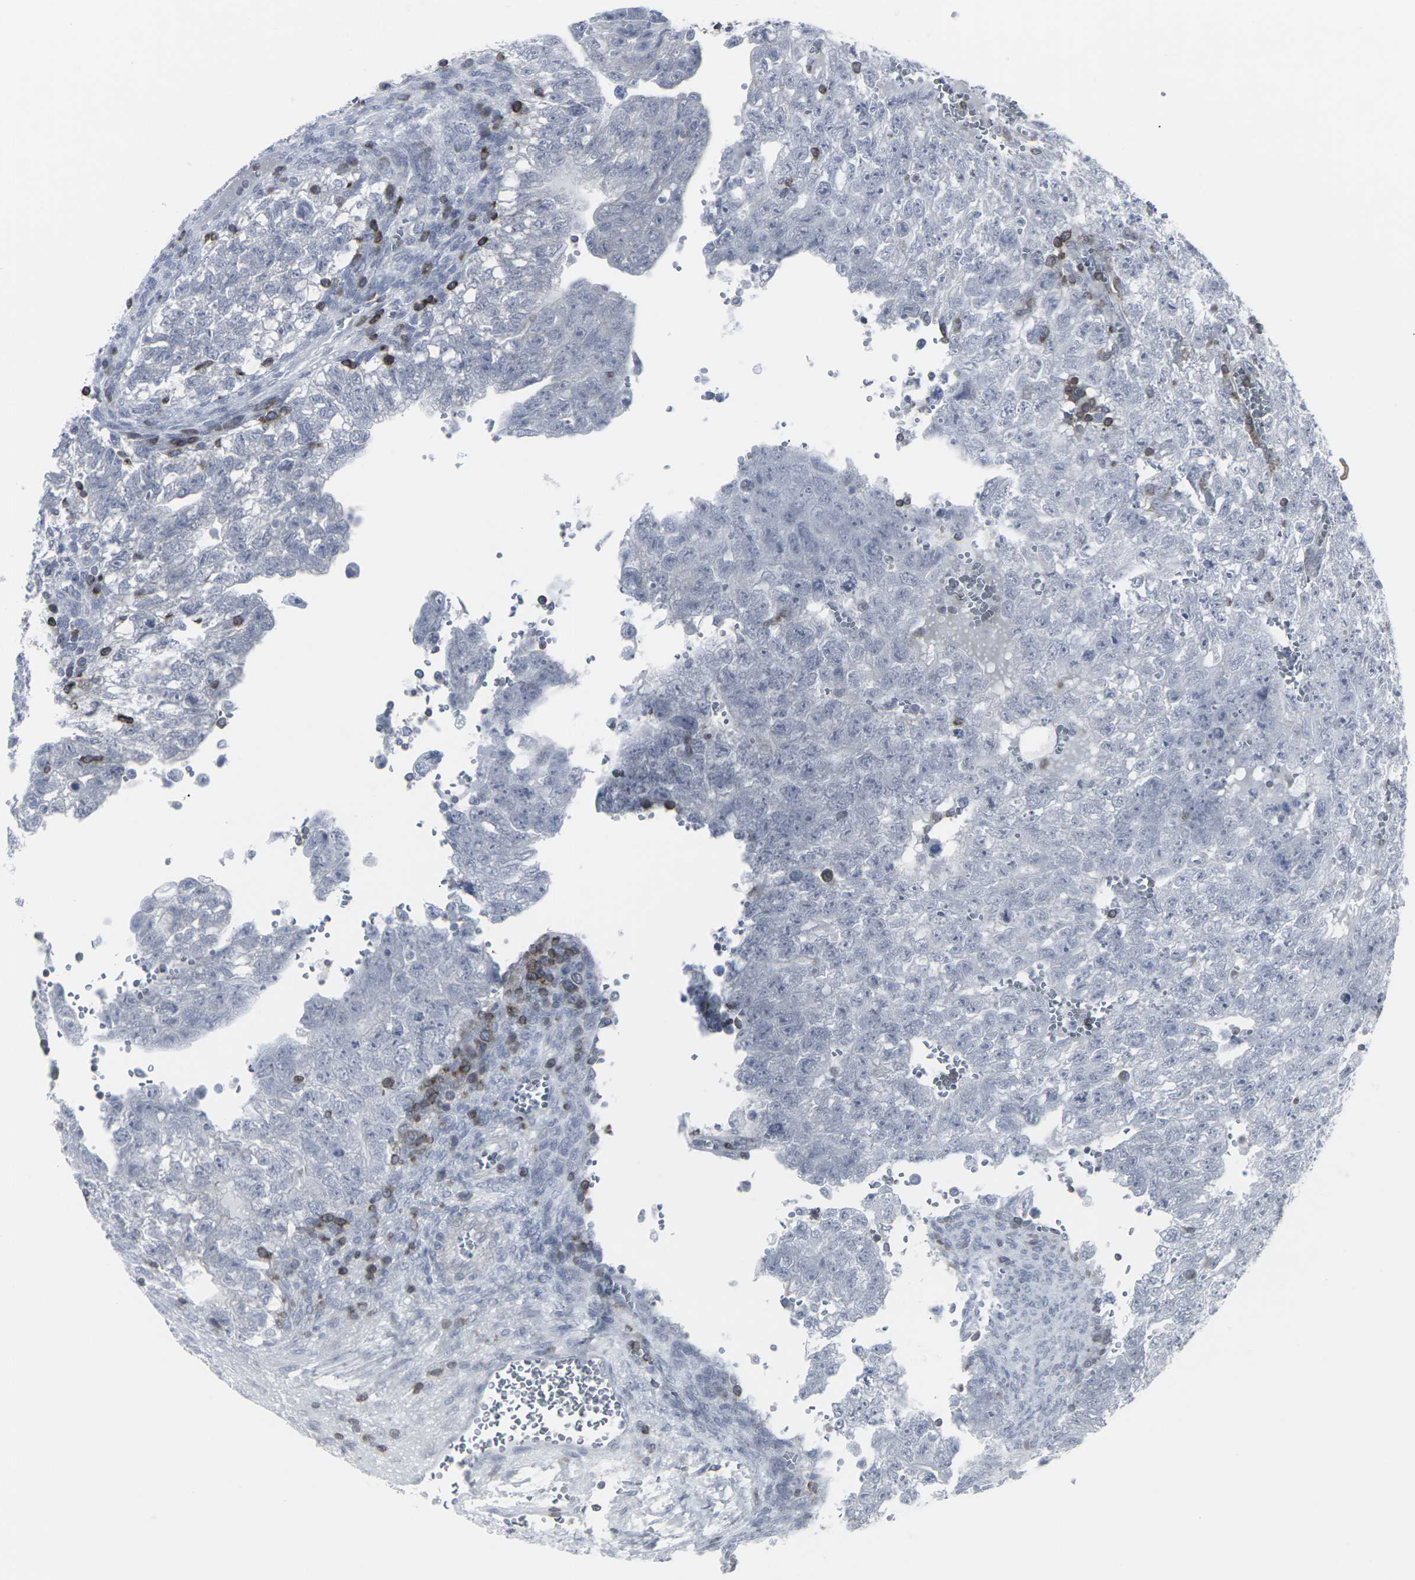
{"staining": {"intensity": "negative", "quantity": "none", "location": "none"}, "tissue": "testis cancer", "cell_type": "Tumor cells", "image_type": "cancer", "snomed": [{"axis": "morphology", "description": "Seminoma, NOS"}, {"axis": "morphology", "description": "Carcinoma, Embryonal, NOS"}, {"axis": "topography", "description": "Testis"}], "caption": "High magnification brightfield microscopy of testis cancer stained with DAB (3,3'-diaminobenzidine) (brown) and counterstained with hematoxylin (blue): tumor cells show no significant positivity.", "gene": "APOBEC2", "patient": {"sex": "male", "age": 38}}